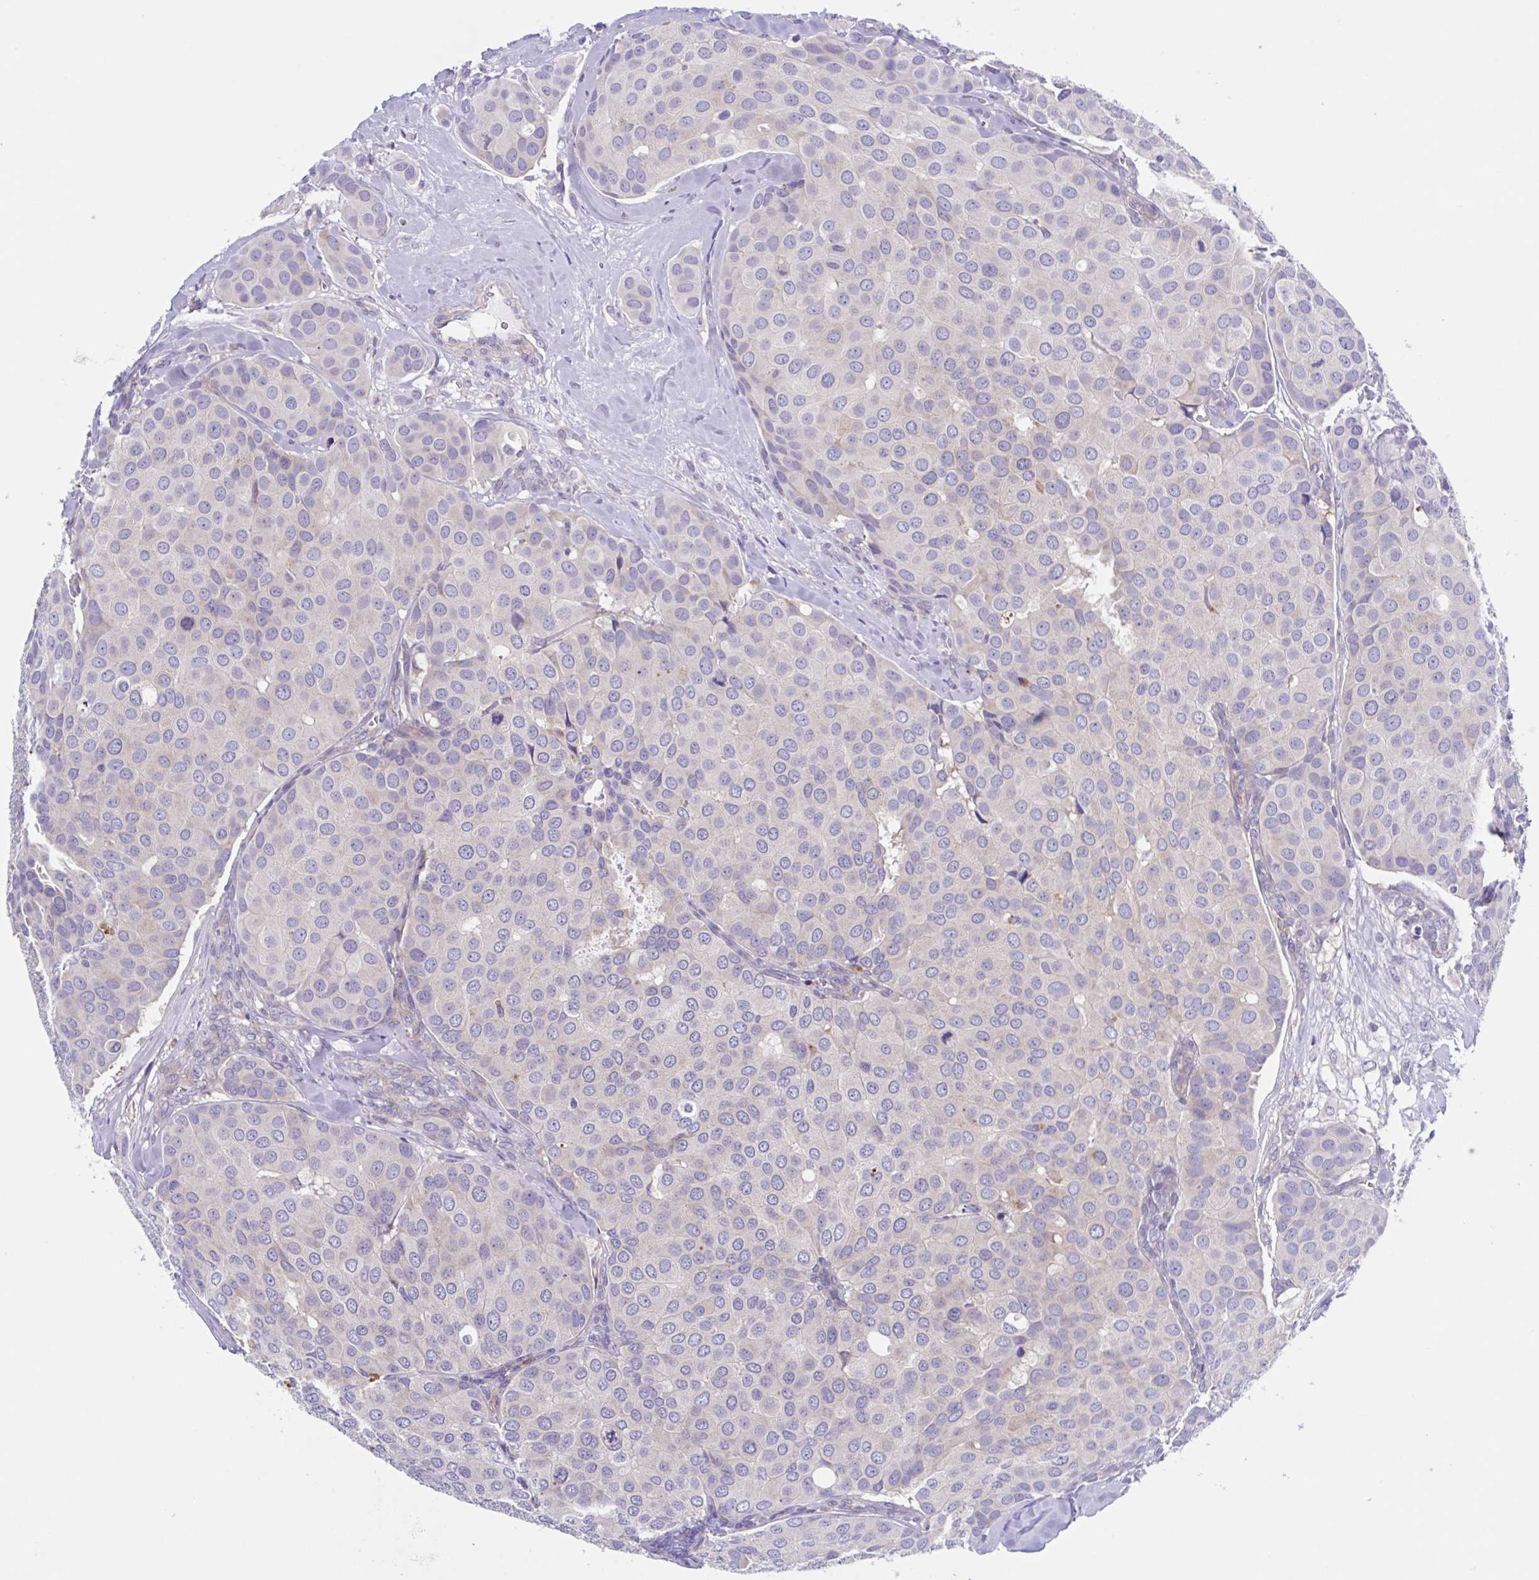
{"staining": {"intensity": "negative", "quantity": "none", "location": "none"}, "tissue": "breast cancer", "cell_type": "Tumor cells", "image_type": "cancer", "snomed": [{"axis": "morphology", "description": "Duct carcinoma"}, {"axis": "topography", "description": "Breast"}], "caption": "Micrograph shows no protein staining in tumor cells of breast cancer tissue. (IHC, brightfield microscopy, high magnification).", "gene": "LPIN3", "patient": {"sex": "female", "age": 70}}